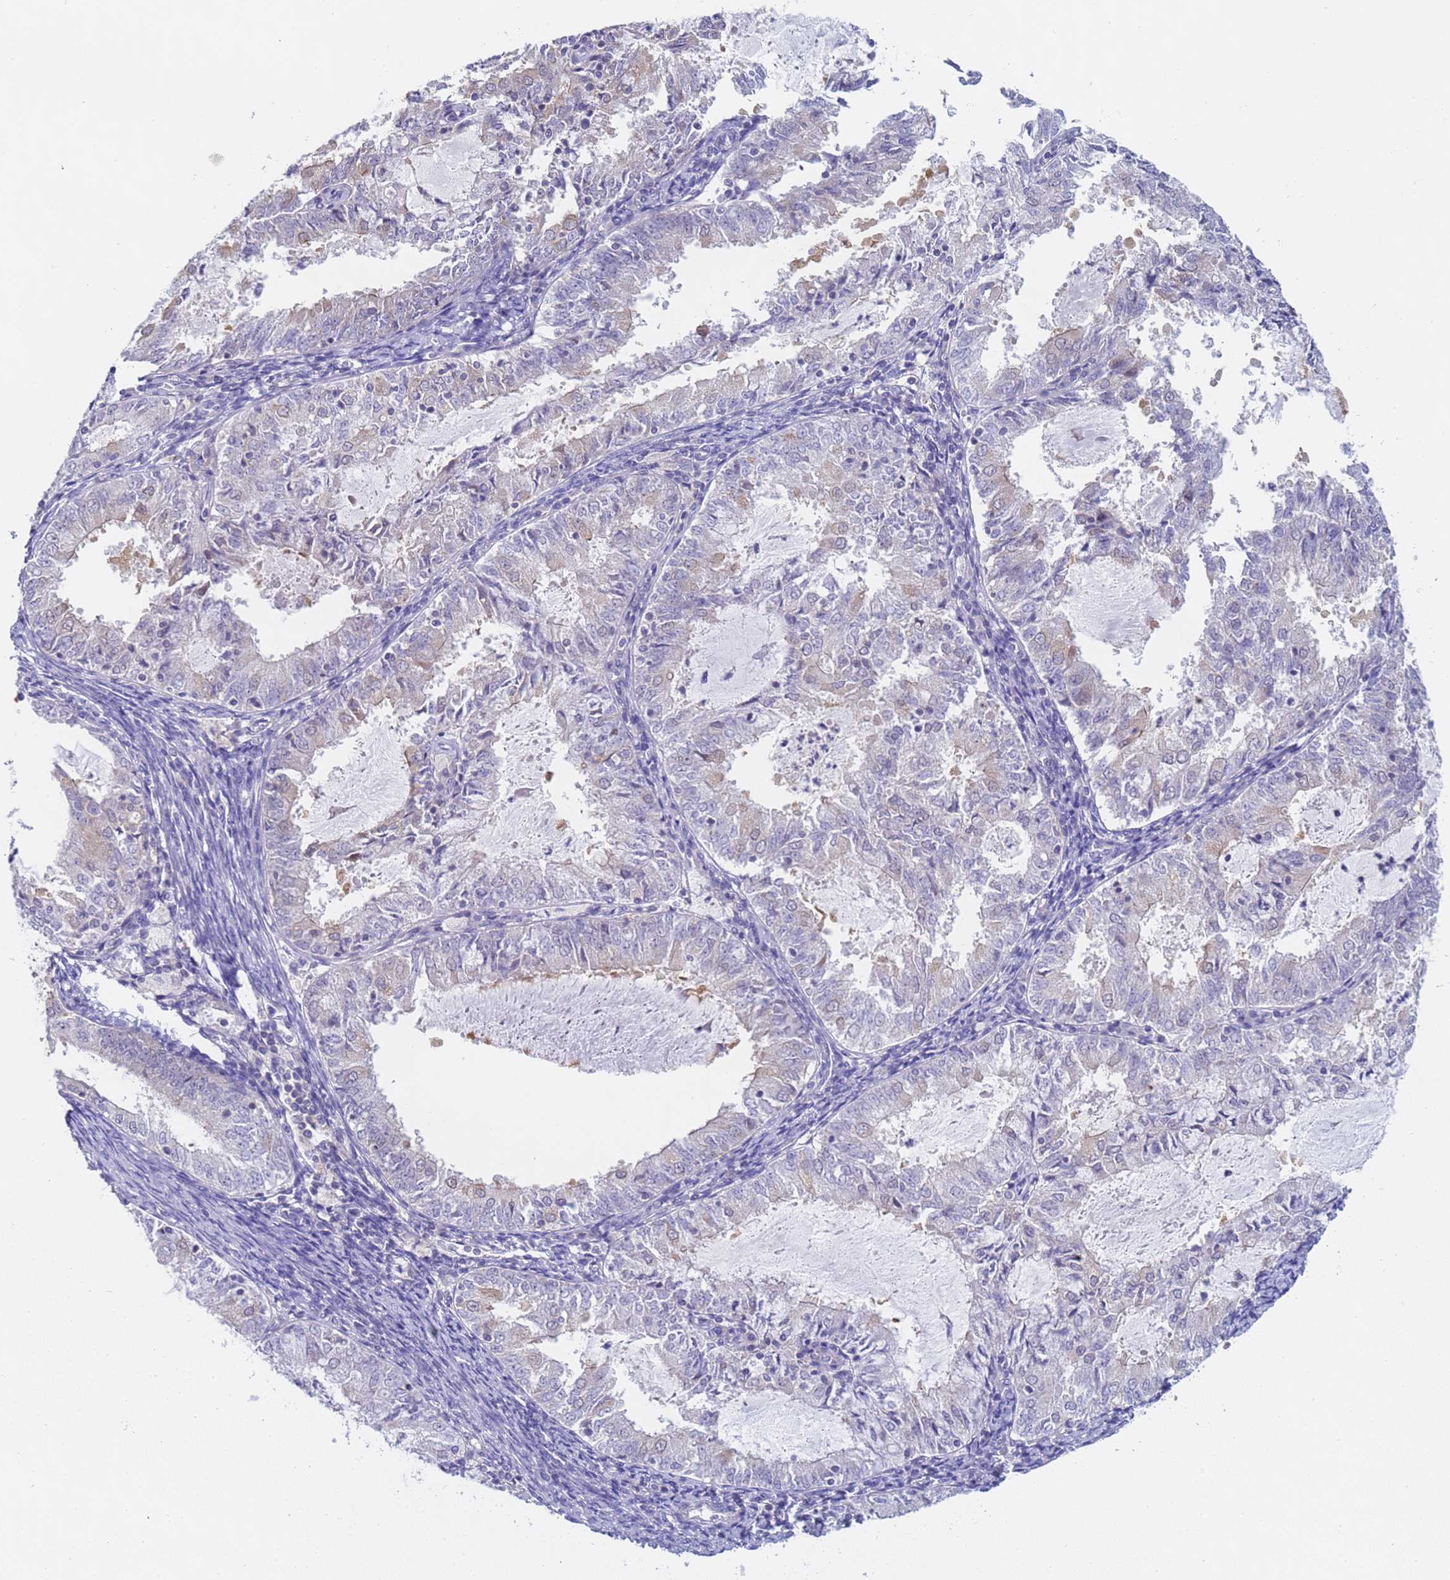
{"staining": {"intensity": "weak", "quantity": "<25%", "location": "cytoplasmic/membranous"}, "tissue": "endometrial cancer", "cell_type": "Tumor cells", "image_type": "cancer", "snomed": [{"axis": "morphology", "description": "Adenocarcinoma, NOS"}, {"axis": "topography", "description": "Endometrium"}], "caption": "The immunohistochemistry photomicrograph has no significant staining in tumor cells of endometrial adenocarcinoma tissue.", "gene": "CAPN7", "patient": {"sex": "female", "age": 57}}